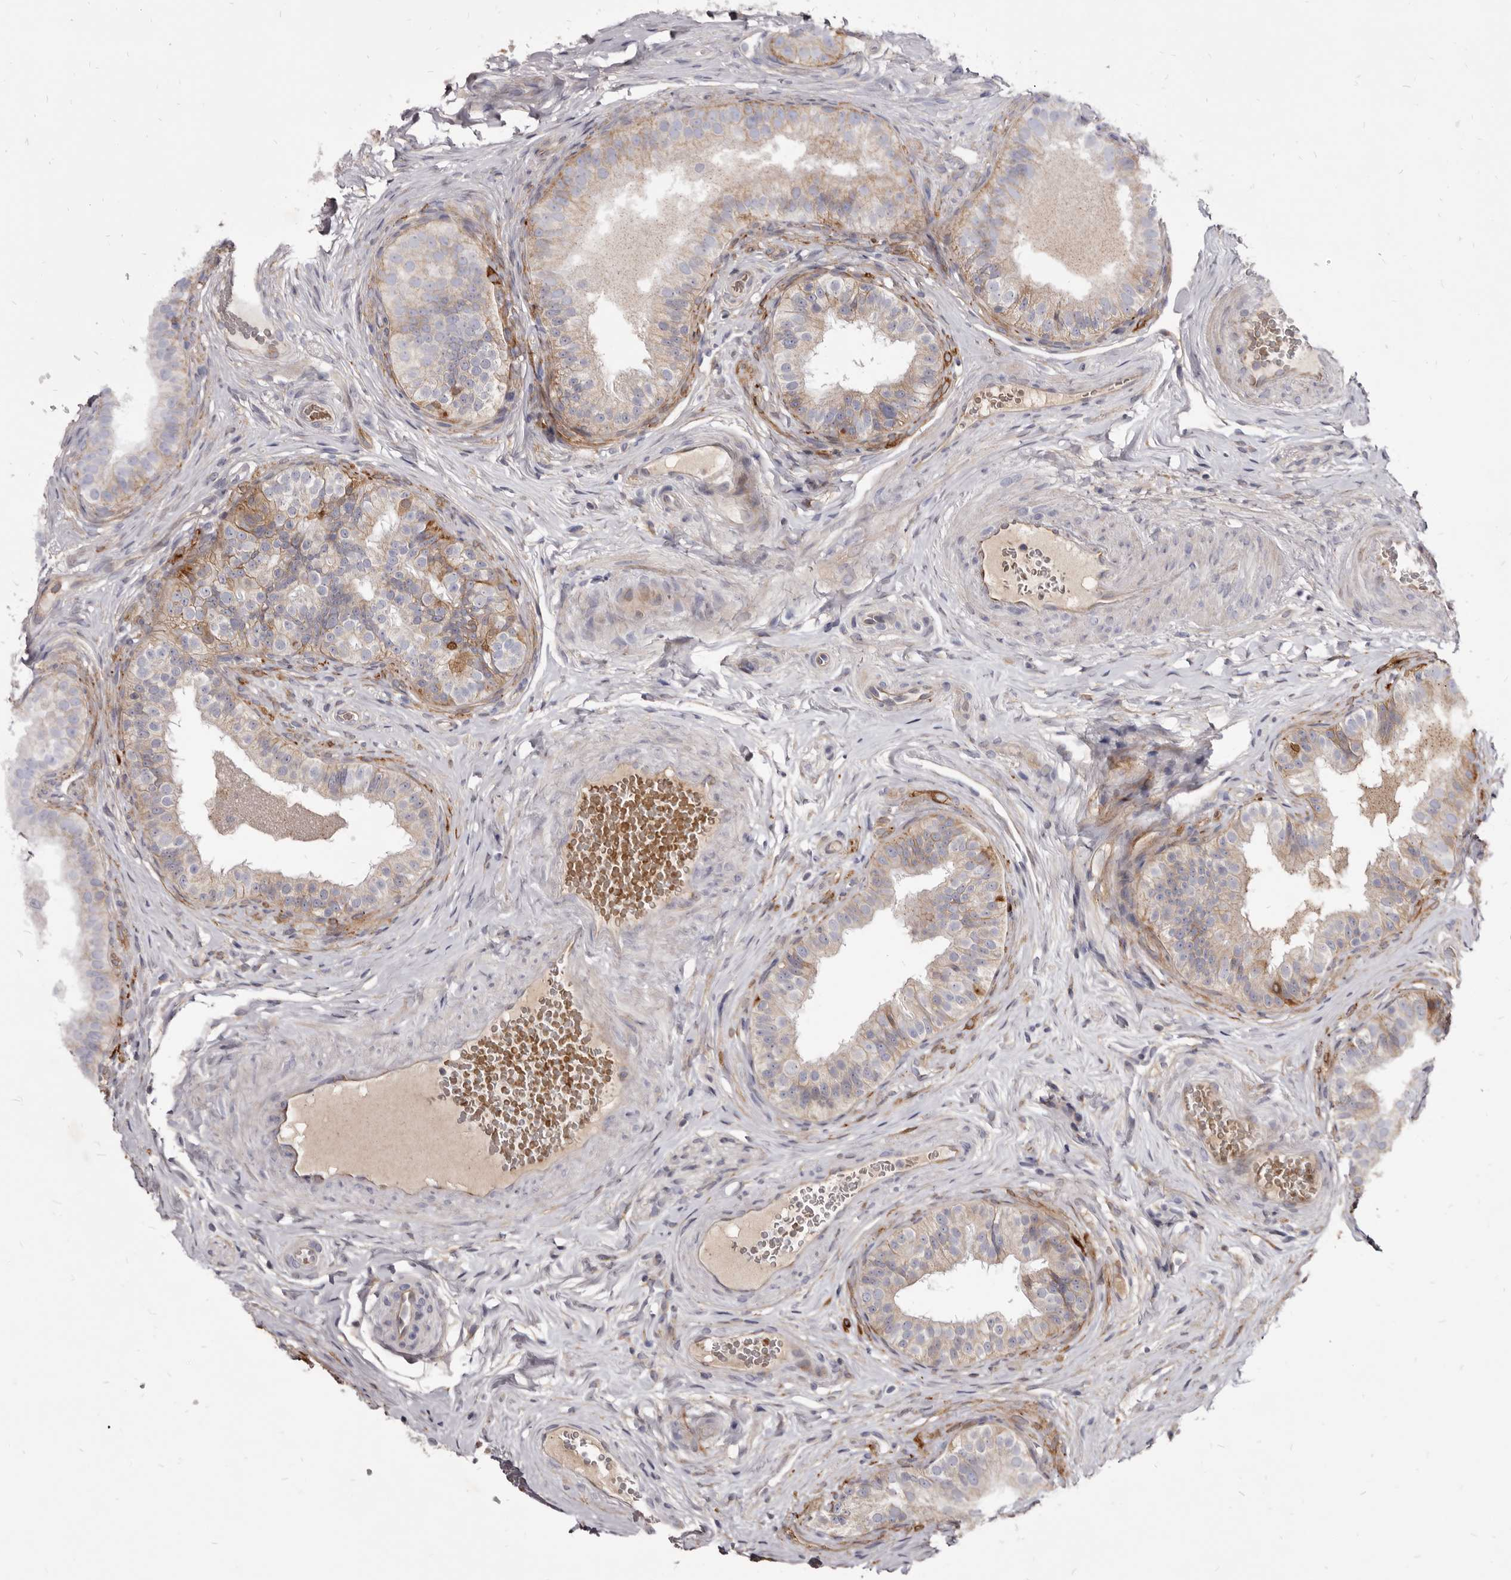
{"staining": {"intensity": "weak", "quantity": ">75%", "location": "cytoplasmic/membranous"}, "tissue": "epididymis", "cell_type": "Glandular cells", "image_type": "normal", "snomed": [{"axis": "morphology", "description": "Normal tissue, NOS"}, {"axis": "topography", "description": "Epididymis"}], "caption": "A high-resolution histopathology image shows immunohistochemistry staining of unremarkable epididymis, which displays weak cytoplasmic/membranous staining in about >75% of glandular cells.", "gene": "FAS", "patient": {"sex": "male", "age": 49}}